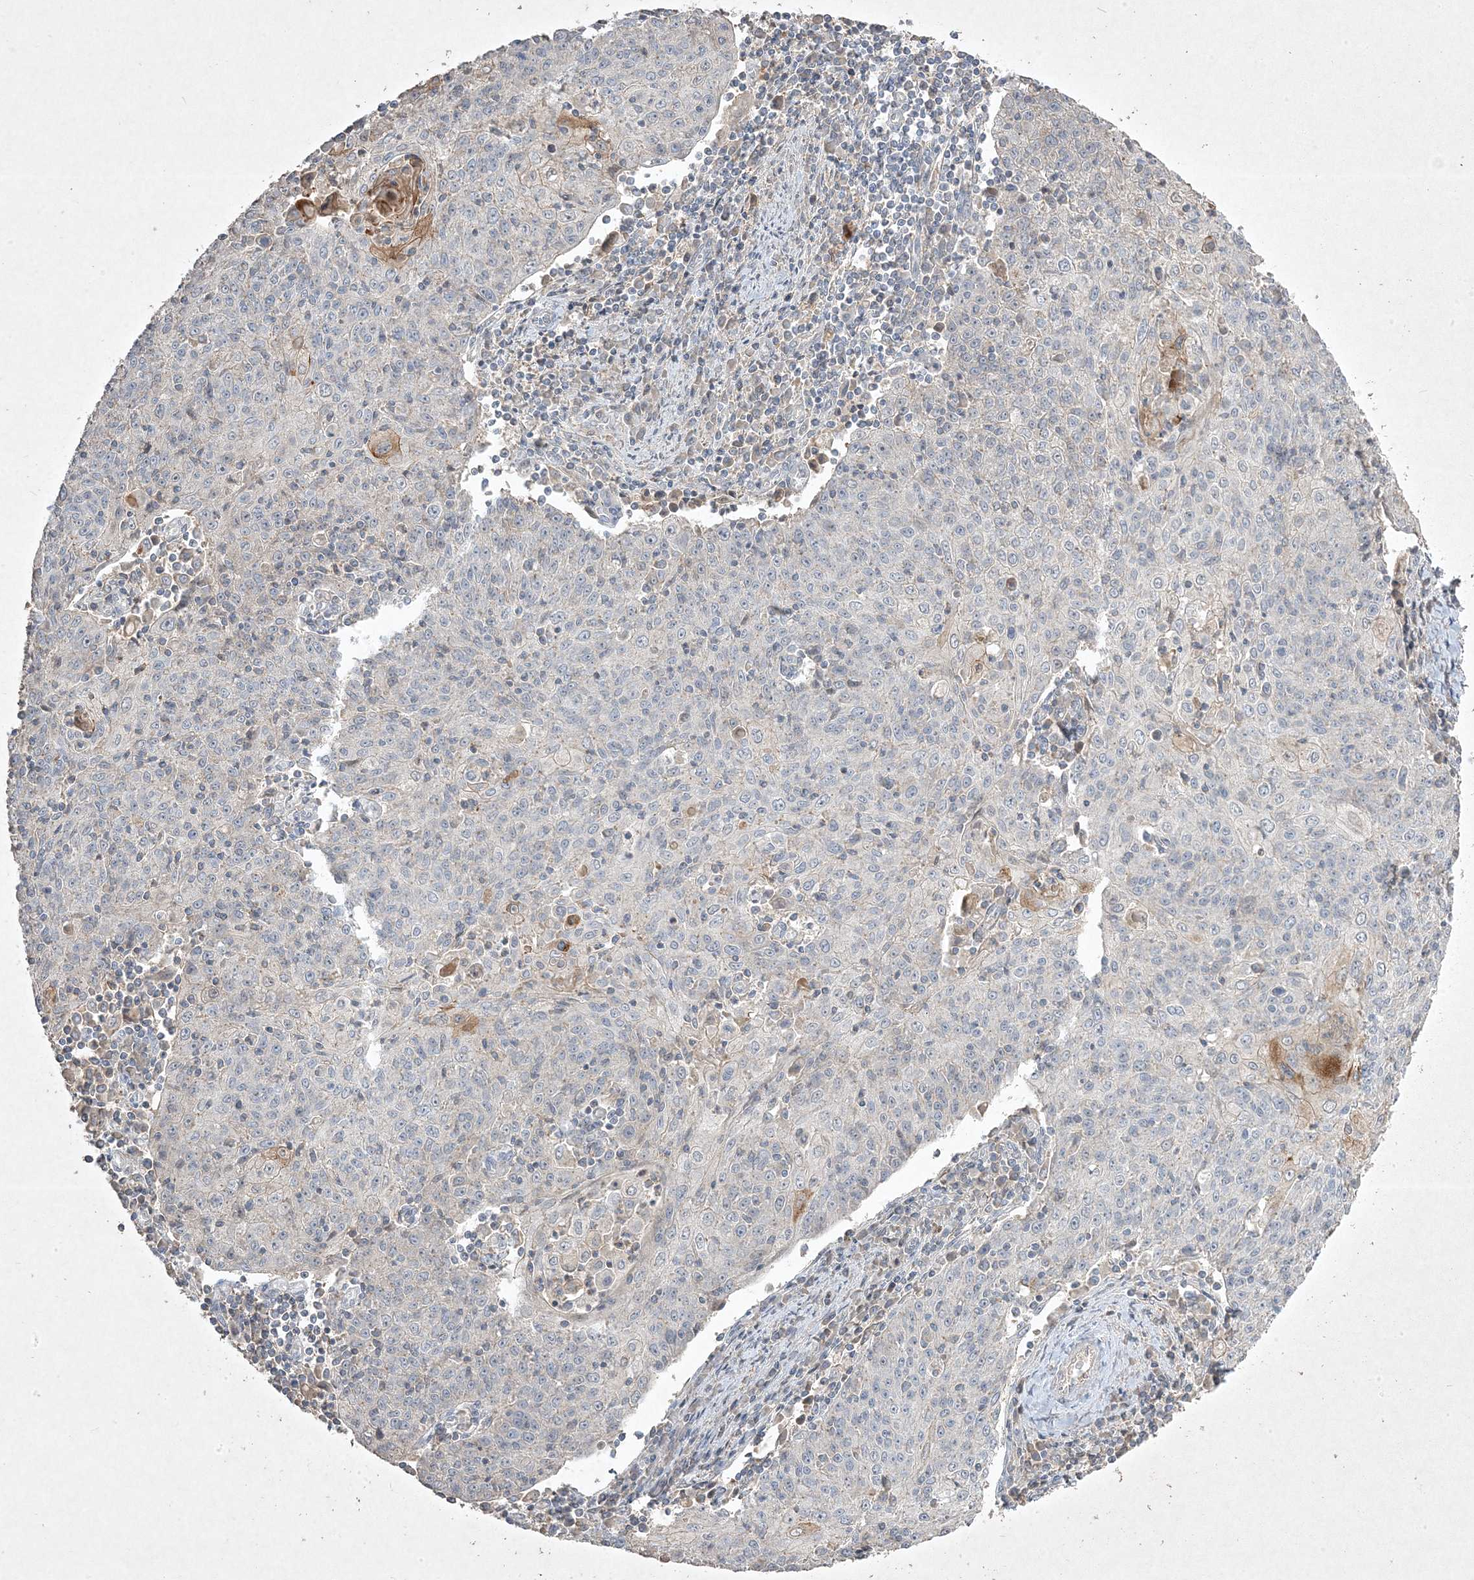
{"staining": {"intensity": "negative", "quantity": "none", "location": "none"}, "tissue": "cervical cancer", "cell_type": "Tumor cells", "image_type": "cancer", "snomed": [{"axis": "morphology", "description": "Squamous cell carcinoma, NOS"}, {"axis": "topography", "description": "Cervix"}], "caption": "The image displays no significant staining in tumor cells of cervical cancer (squamous cell carcinoma).", "gene": "RGL4", "patient": {"sex": "female", "age": 48}}